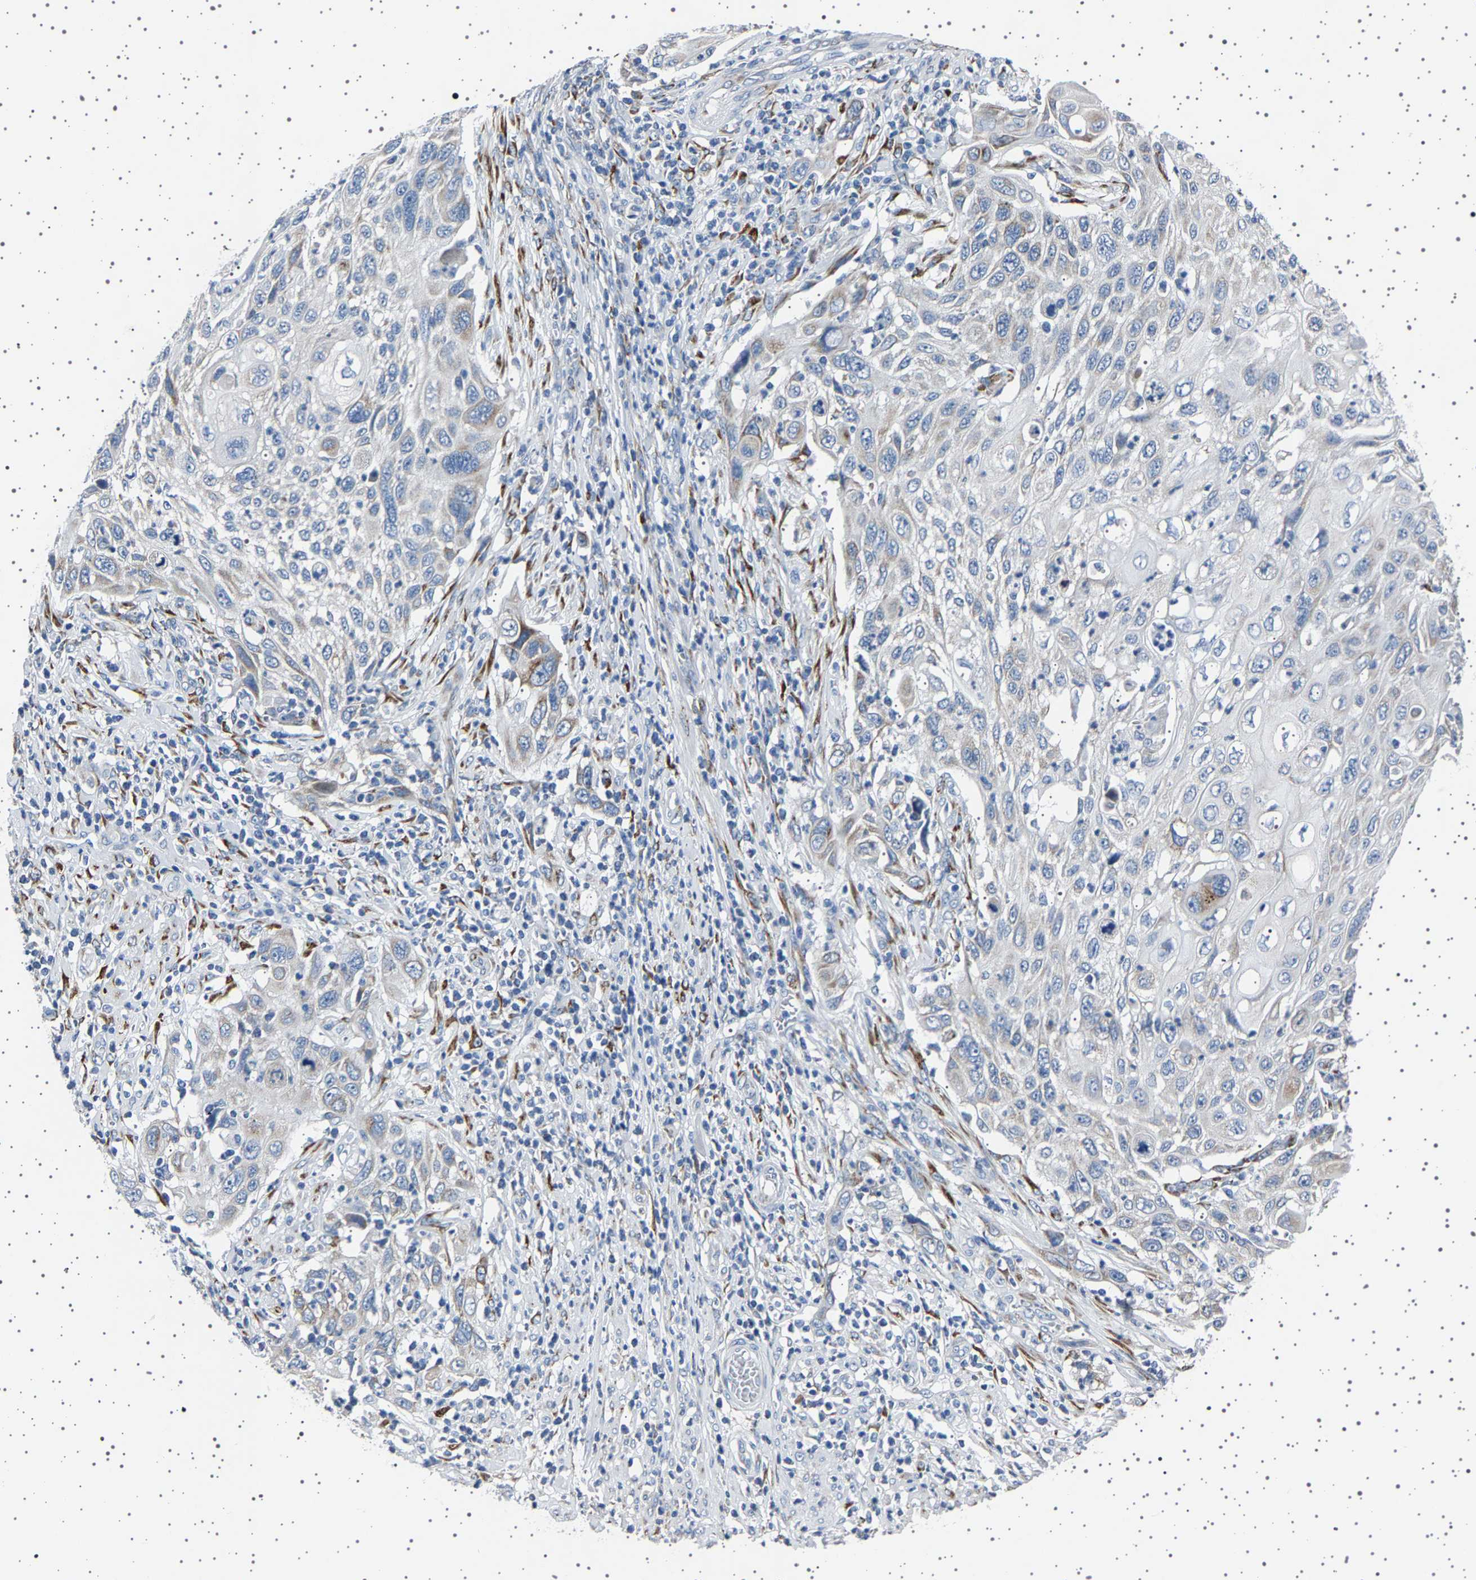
{"staining": {"intensity": "moderate", "quantity": "<25%", "location": "cytoplasmic/membranous"}, "tissue": "cervical cancer", "cell_type": "Tumor cells", "image_type": "cancer", "snomed": [{"axis": "morphology", "description": "Squamous cell carcinoma, NOS"}, {"axis": "topography", "description": "Cervix"}], "caption": "Protein expression analysis of human cervical cancer reveals moderate cytoplasmic/membranous expression in approximately <25% of tumor cells. The protein of interest is shown in brown color, while the nuclei are stained blue.", "gene": "FTCD", "patient": {"sex": "female", "age": 70}}